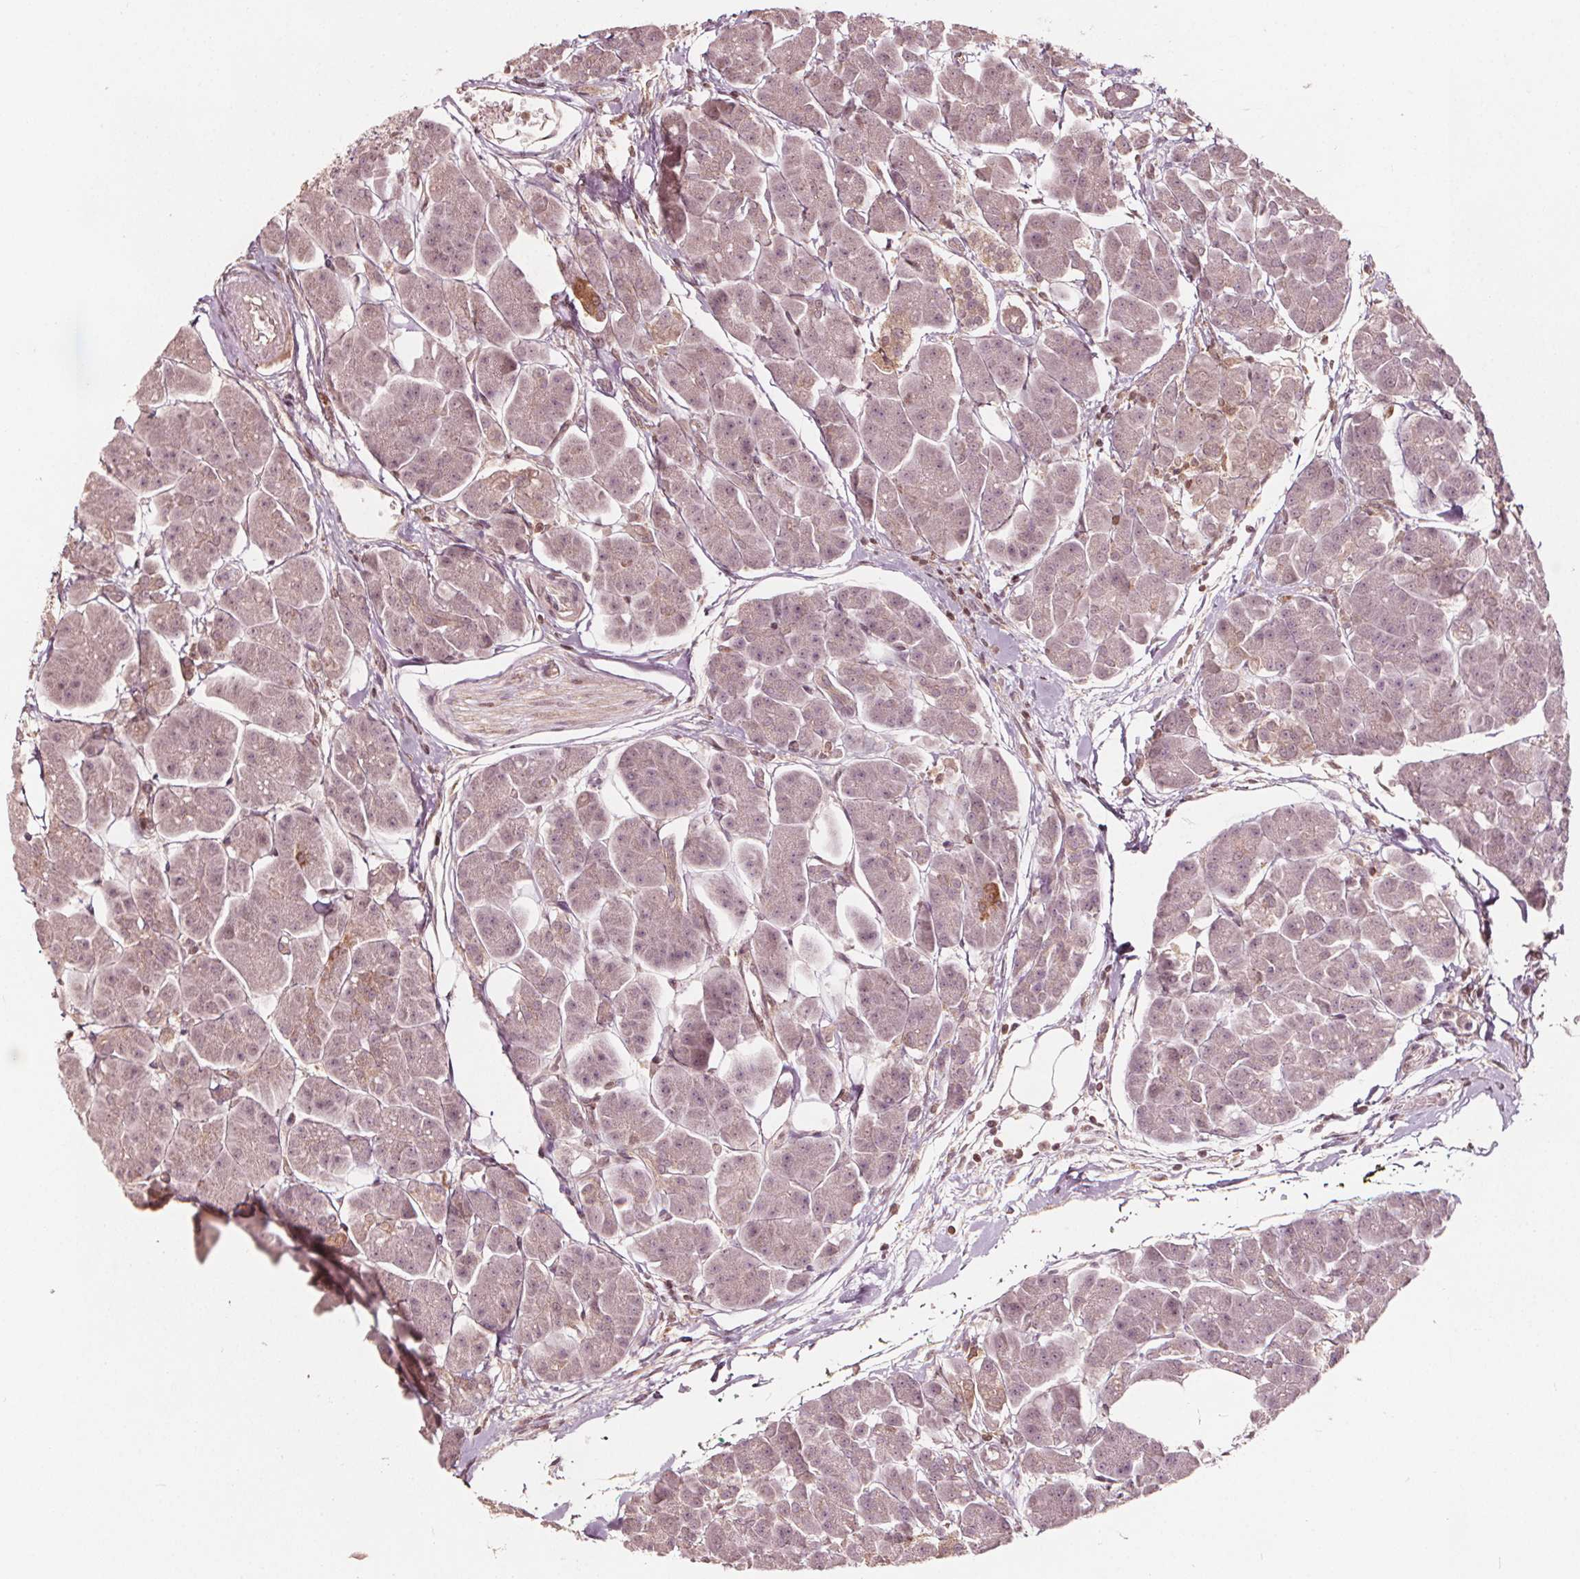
{"staining": {"intensity": "strong", "quantity": "<25%", "location": "cytoplasmic/membranous"}, "tissue": "pancreas", "cell_type": "Exocrine glandular cells", "image_type": "normal", "snomed": [{"axis": "morphology", "description": "Normal tissue, NOS"}, {"axis": "topography", "description": "Adipose tissue"}, {"axis": "topography", "description": "Pancreas"}, {"axis": "topography", "description": "Peripheral nerve tissue"}], "caption": "DAB (3,3'-diaminobenzidine) immunohistochemical staining of normal human pancreas exhibits strong cytoplasmic/membranous protein staining in approximately <25% of exocrine glandular cells. (DAB (3,3'-diaminobenzidine) = brown stain, brightfield microscopy at high magnification).", "gene": "AIP", "patient": {"sex": "female", "age": 58}}